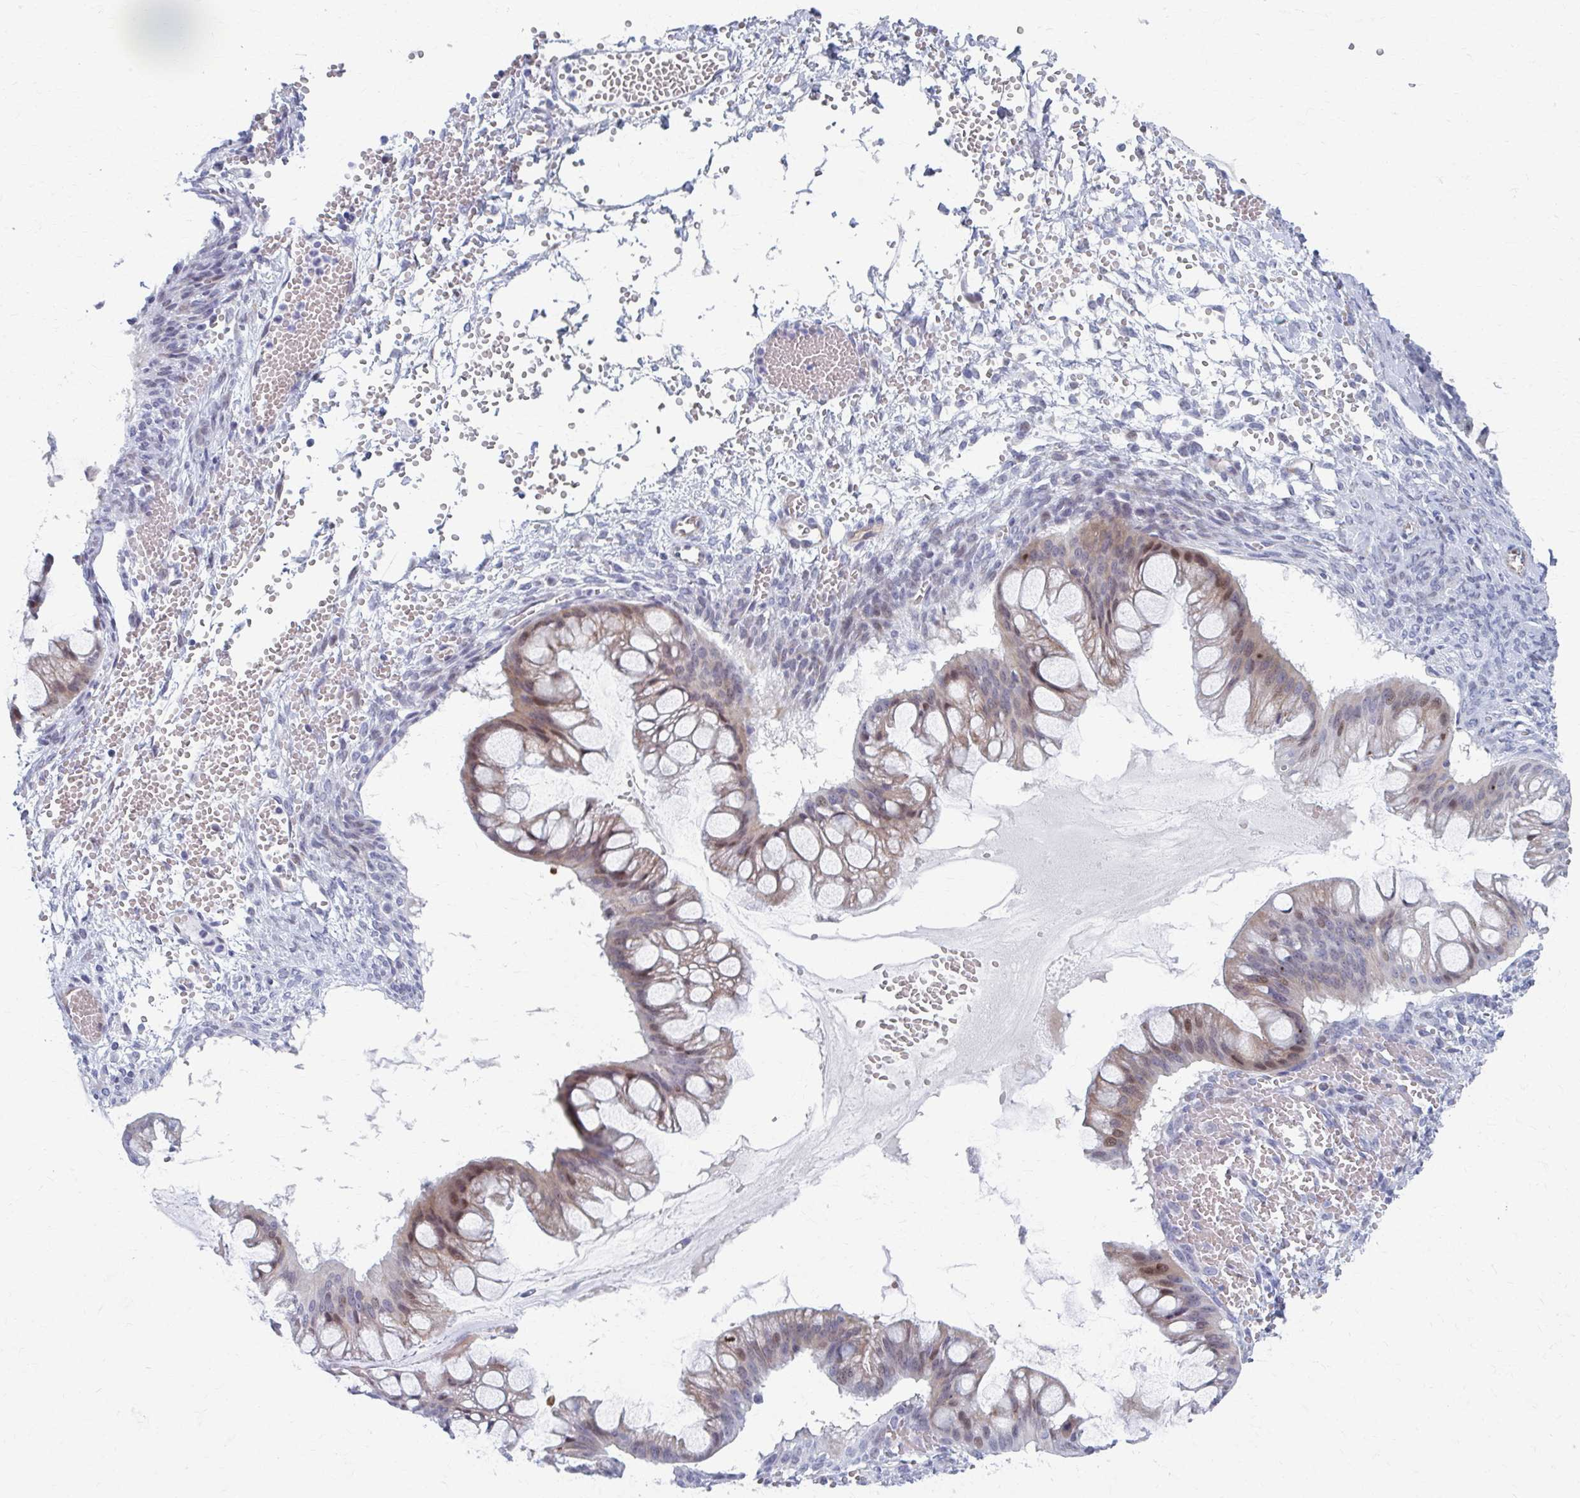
{"staining": {"intensity": "weak", "quantity": "25%-75%", "location": "nuclear"}, "tissue": "ovarian cancer", "cell_type": "Tumor cells", "image_type": "cancer", "snomed": [{"axis": "morphology", "description": "Cystadenocarcinoma, mucinous, NOS"}, {"axis": "topography", "description": "Ovary"}], "caption": "This is a photomicrograph of IHC staining of mucinous cystadenocarcinoma (ovarian), which shows weak staining in the nuclear of tumor cells.", "gene": "ABHD16B", "patient": {"sex": "female", "age": 73}}